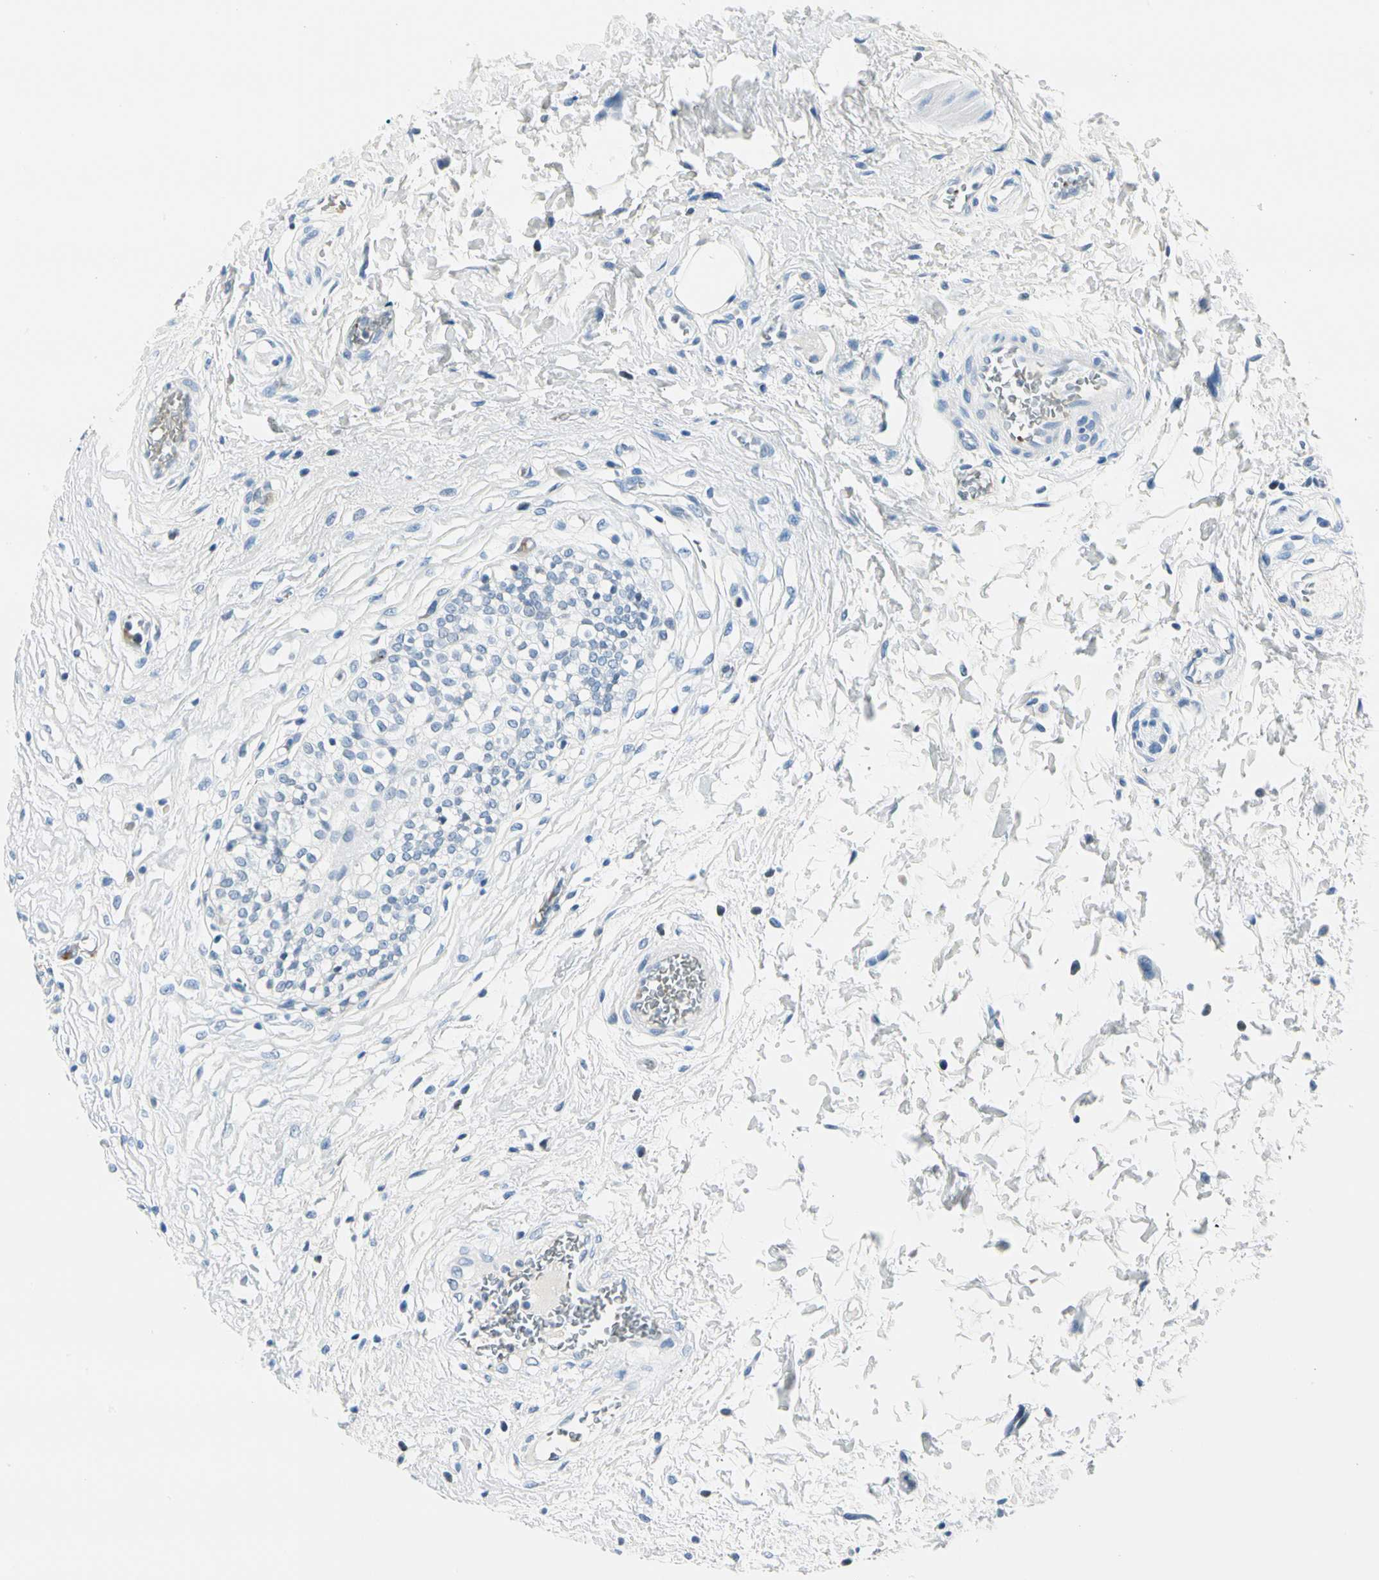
{"staining": {"intensity": "negative", "quantity": "none", "location": "none"}, "tissue": "urinary bladder", "cell_type": "Urothelial cells", "image_type": "normal", "snomed": [{"axis": "morphology", "description": "Adenocarcinoma, NOS"}, {"axis": "topography", "description": "Urinary bladder"}], "caption": "Immunohistochemistry (IHC) photomicrograph of unremarkable urinary bladder: human urinary bladder stained with DAB shows no significant protein positivity in urothelial cells.", "gene": "CA1", "patient": {"sex": "male", "age": 61}}